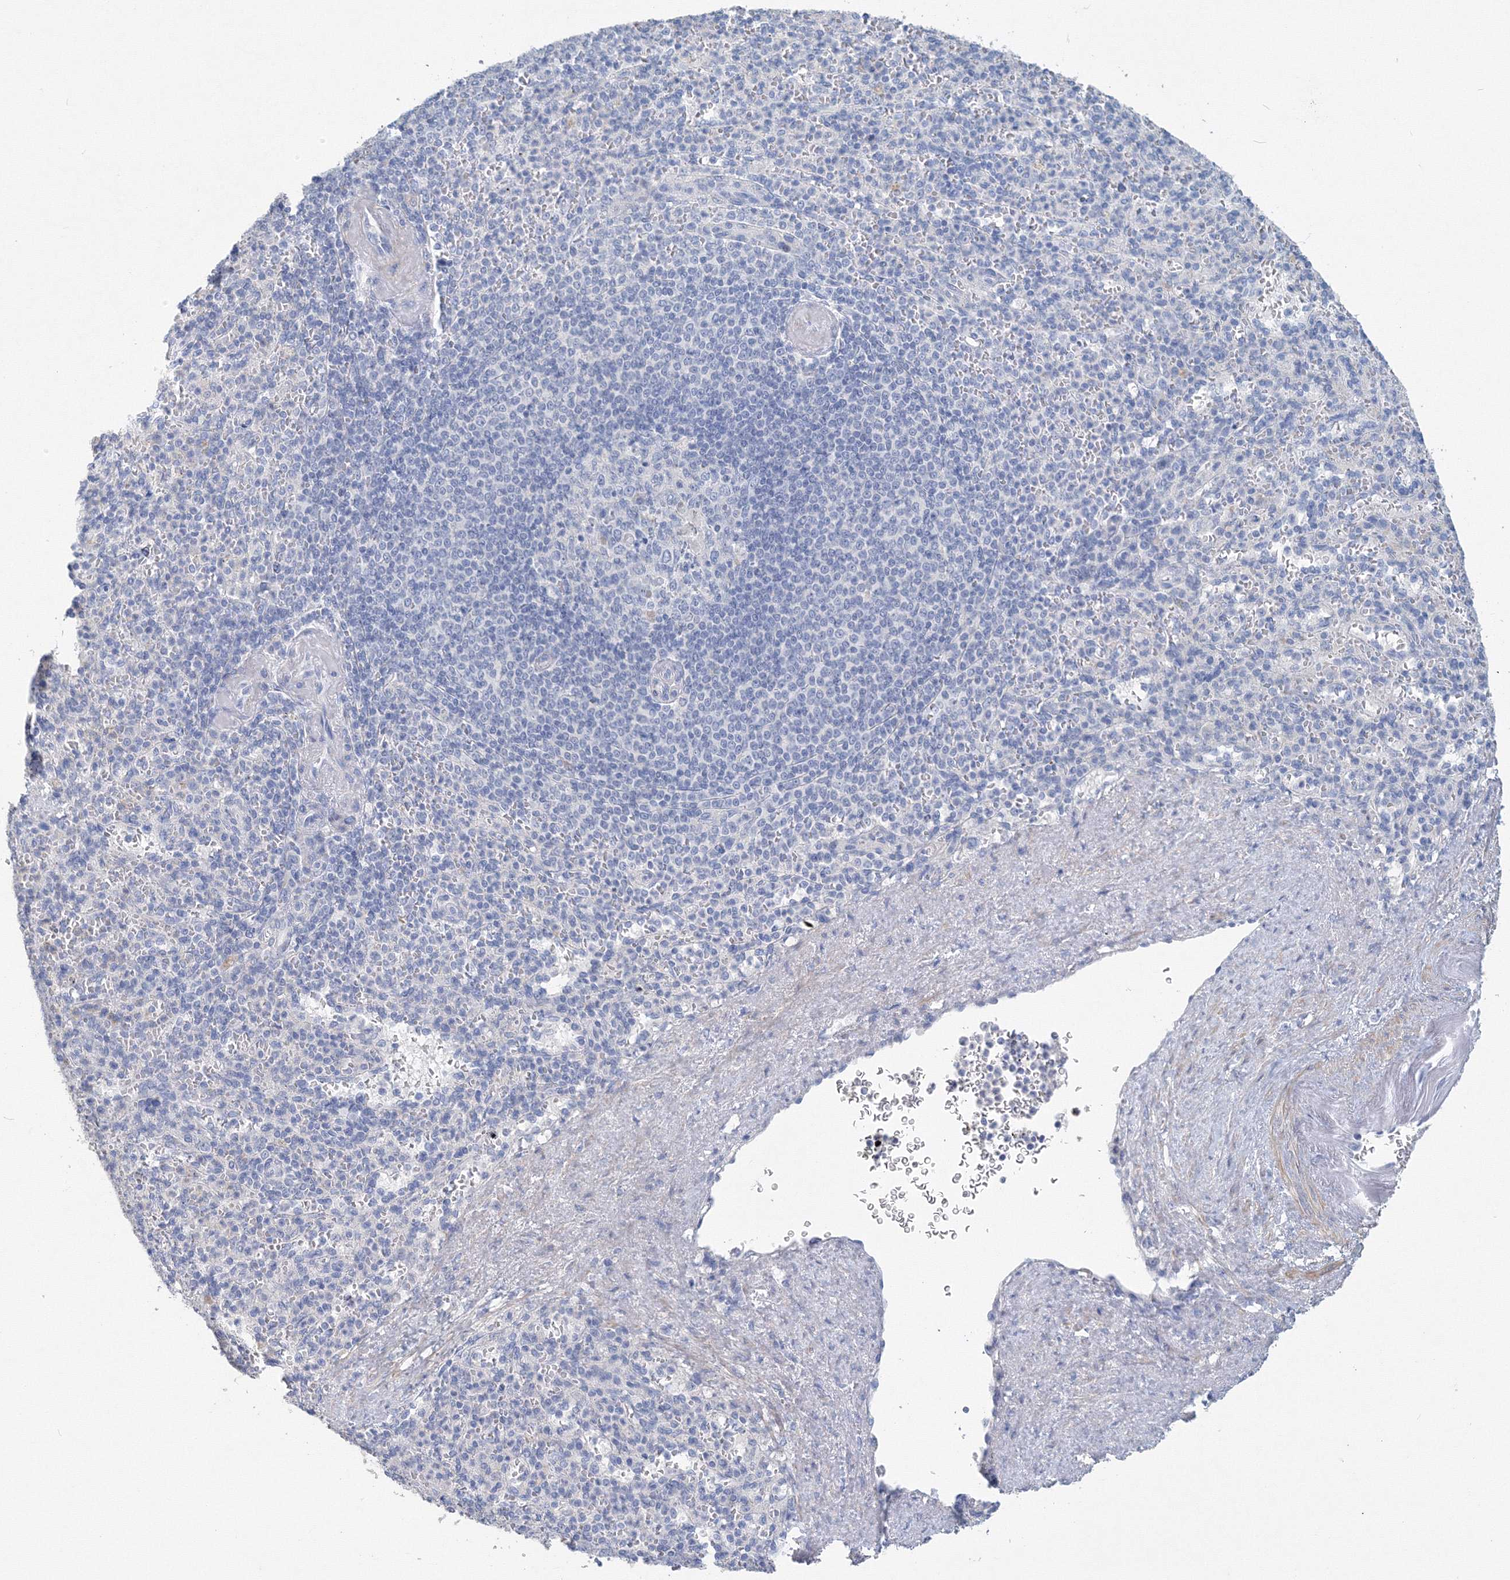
{"staining": {"intensity": "negative", "quantity": "none", "location": "none"}, "tissue": "spleen", "cell_type": "Cells in red pulp", "image_type": "normal", "snomed": [{"axis": "morphology", "description": "Normal tissue, NOS"}, {"axis": "topography", "description": "Spleen"}], "caption": "High power microscopy image of an immunohistochemistry micrograph of normal spleen, revealing no significant expression in cells in red pulp.", "gene": "OSBPL6", "patient": {"sex": "female", "age": 74}}